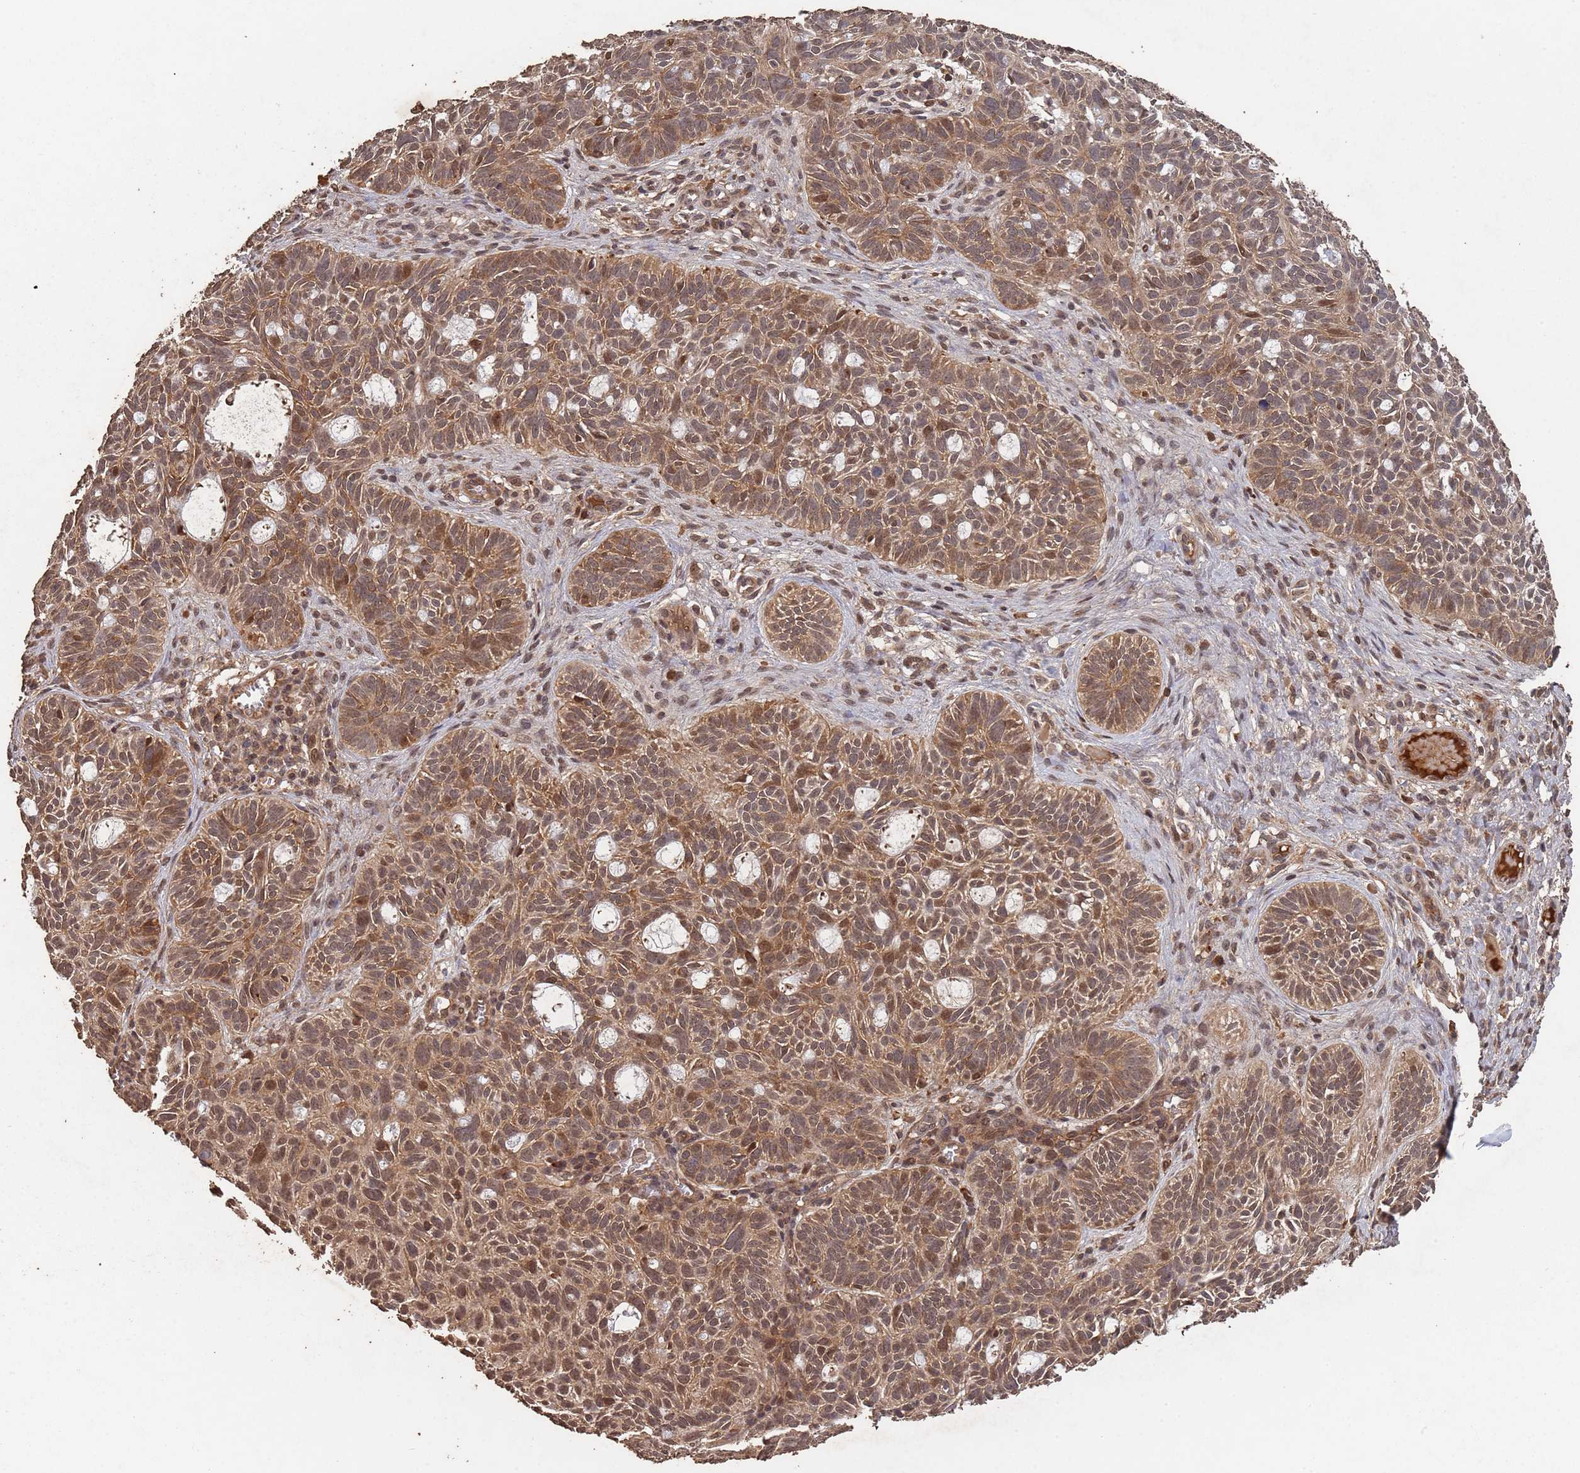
{"staining": {"intensity": "moderate", "quantity": ">75%", "location": "cytoplasmic/membranous,nuclear"}, "tissue": "skin cancer", "cell_type": "Tumor cells", "image_type": "cancer", "snomed": [{"axis": "morphology", "description": "Basal cell carcinoma"}, {"axis": "topography", "description": "Skin"}], "caption": "Immunohistochemistry (IHC) histopathology image of skin cancer stained for a protein (brown), which shows medium levels of moderate cytoplasmic/membranous and nuclear expression in approximately >75% of tumor cells.", "gene": "FRAT1", "patient": {"sex": "male", "age": 69}}